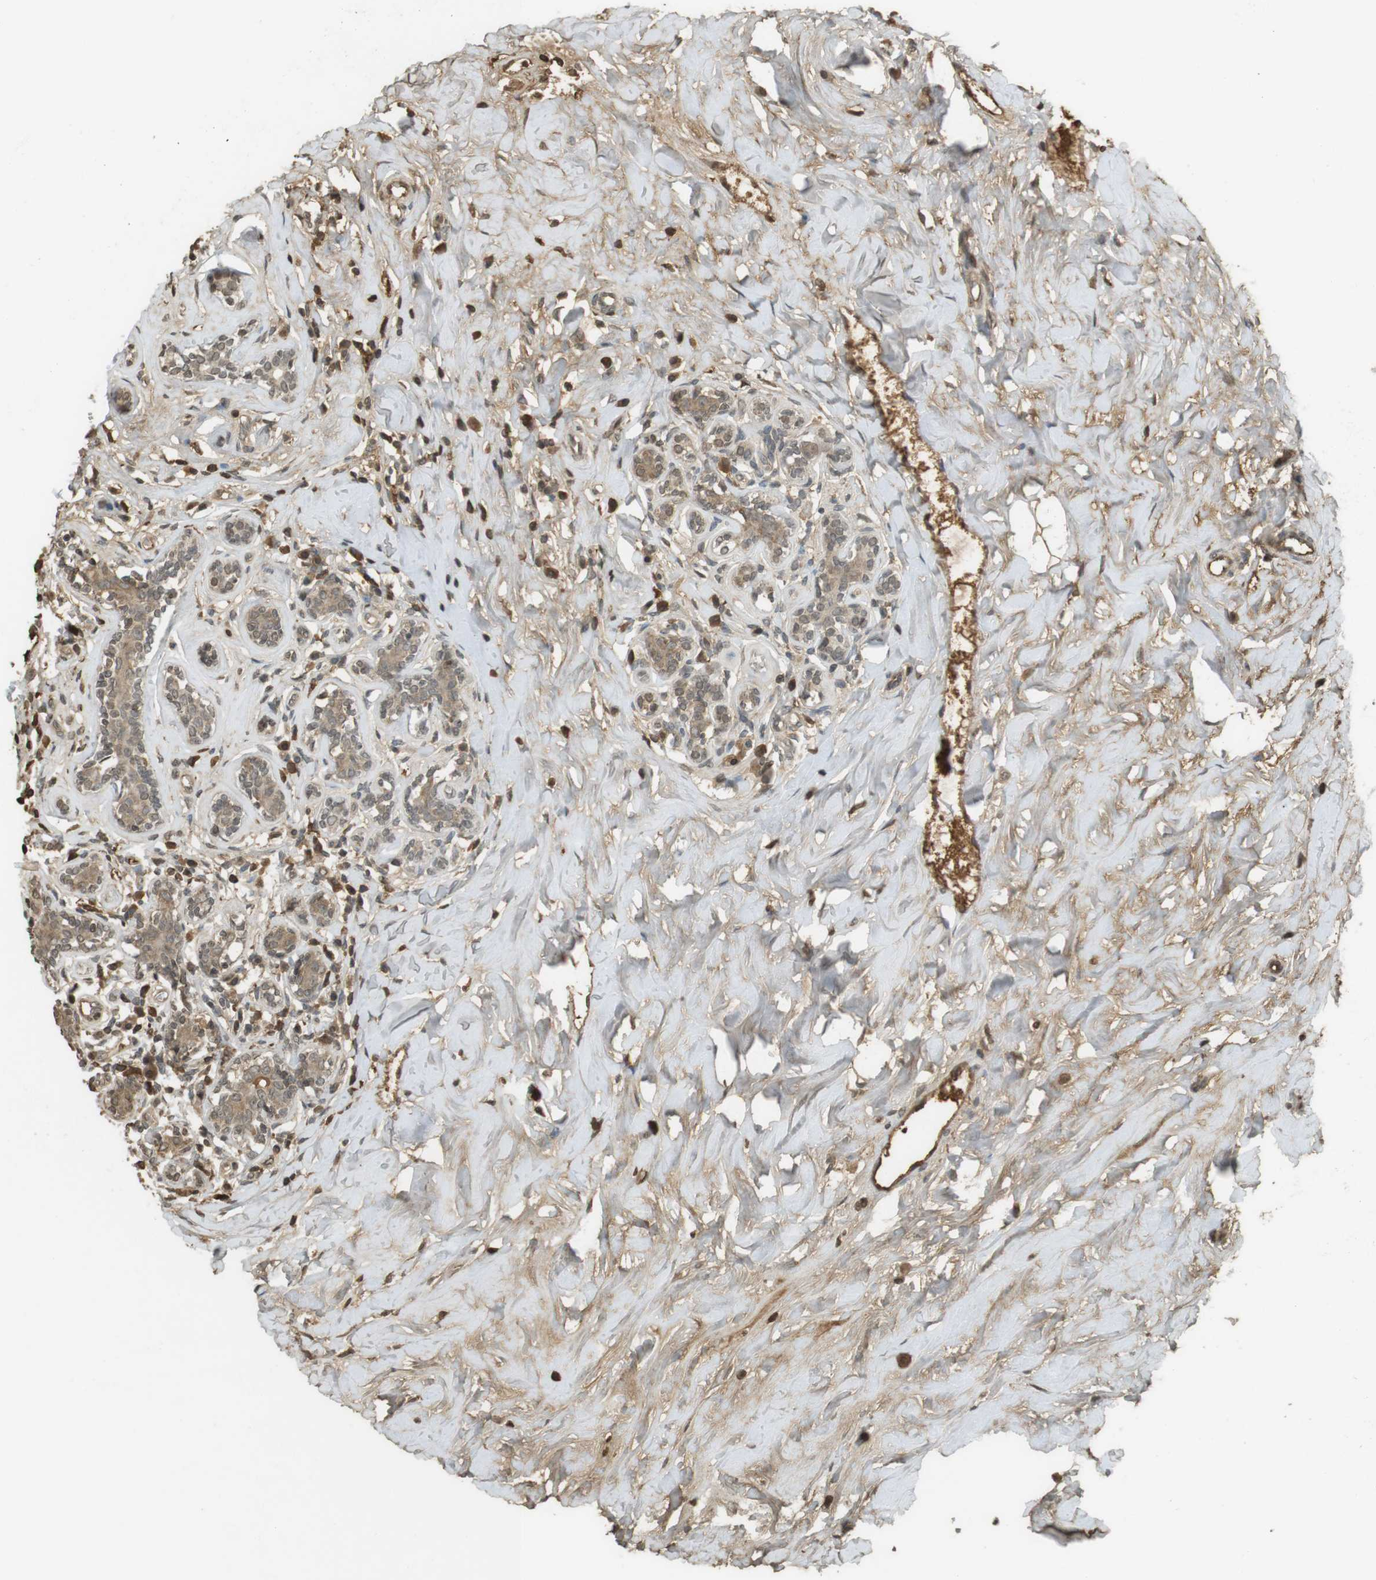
{"staining": {"intensity": "weak", "quantity": "25%-75%", "location": "cytoplasmic/membranous"}, "tissue": "breast cancer", "cell_type": "Tumor cells", "image_type": "cancer", "snomed": [{"axis": "morphology", "description": "Normal tissue, NOS"}, {"axis": "morphology", "description": "Duct carcinoma"}, {"axis": "topography", "description": "Breast"}], "caption": "This photomicrograph displays invasive ductal carcinoma (breast) stained with IHC to label a protein in brown. The cytoplasmic/membranous of tumor cells show weak positivity for the protein. Nuclei are counter-stained blue.", "gene": "SRR", "patient": {"sex": "female", "age": 40}}